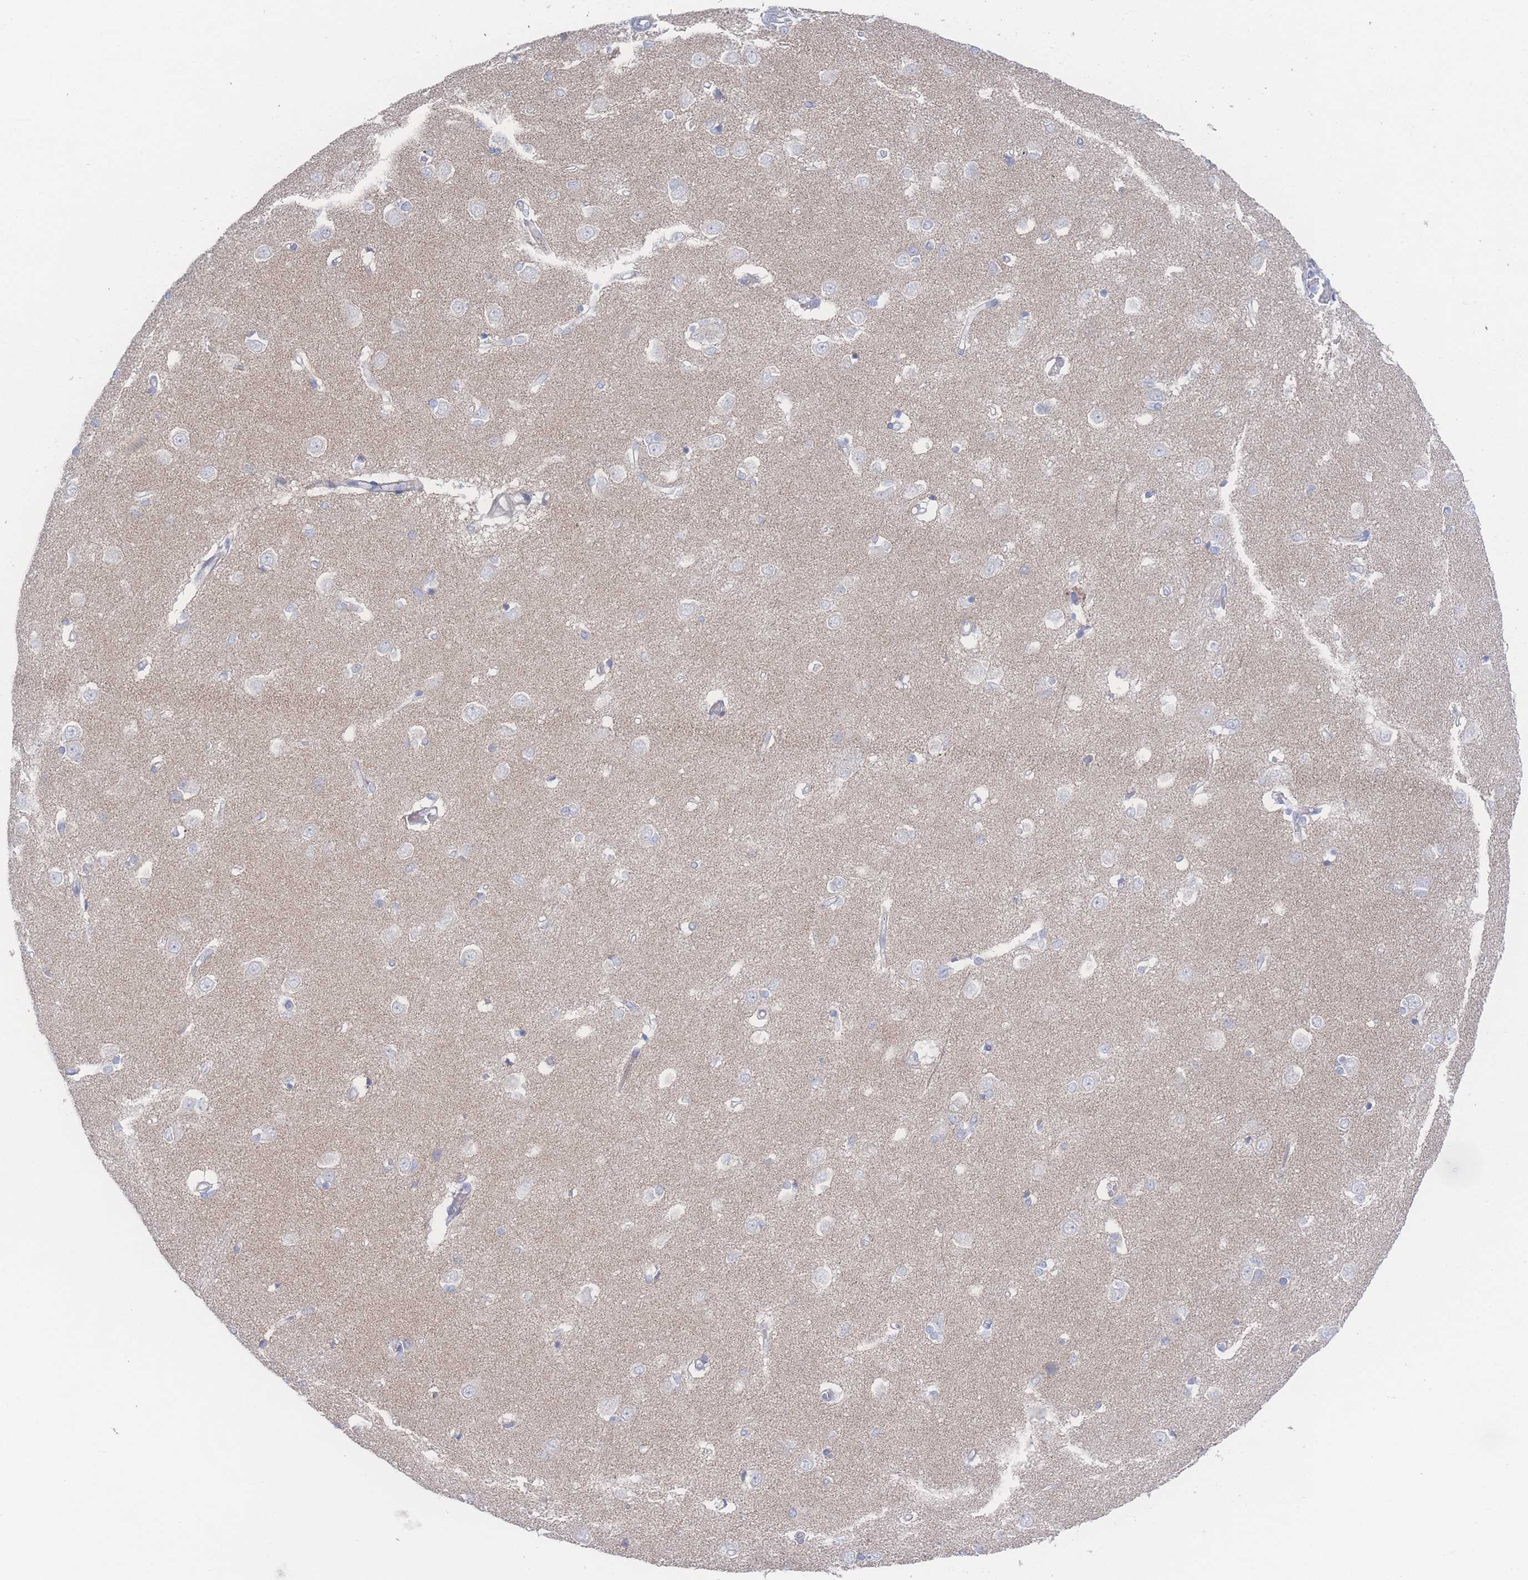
{"staining": {"intensity": "weak", "quantity": "<25%", "location": "cytoplasmic/membranous"}, "tissue": "caudate", "cell_type": "Glial cells", "image_type": "normal", "snomed": [{"axis": "morphology", "description": "Normal tissue, NOS"}, {"axis": "topography", "description": "Lateral ventricle wall"}], "caption": "This is an immunohistochemistry histopathology image of unremarkable human caudate. There is no staining in glial cells.", "gene": "SNPH", "patient": {"sex": "male", "age": 37}}